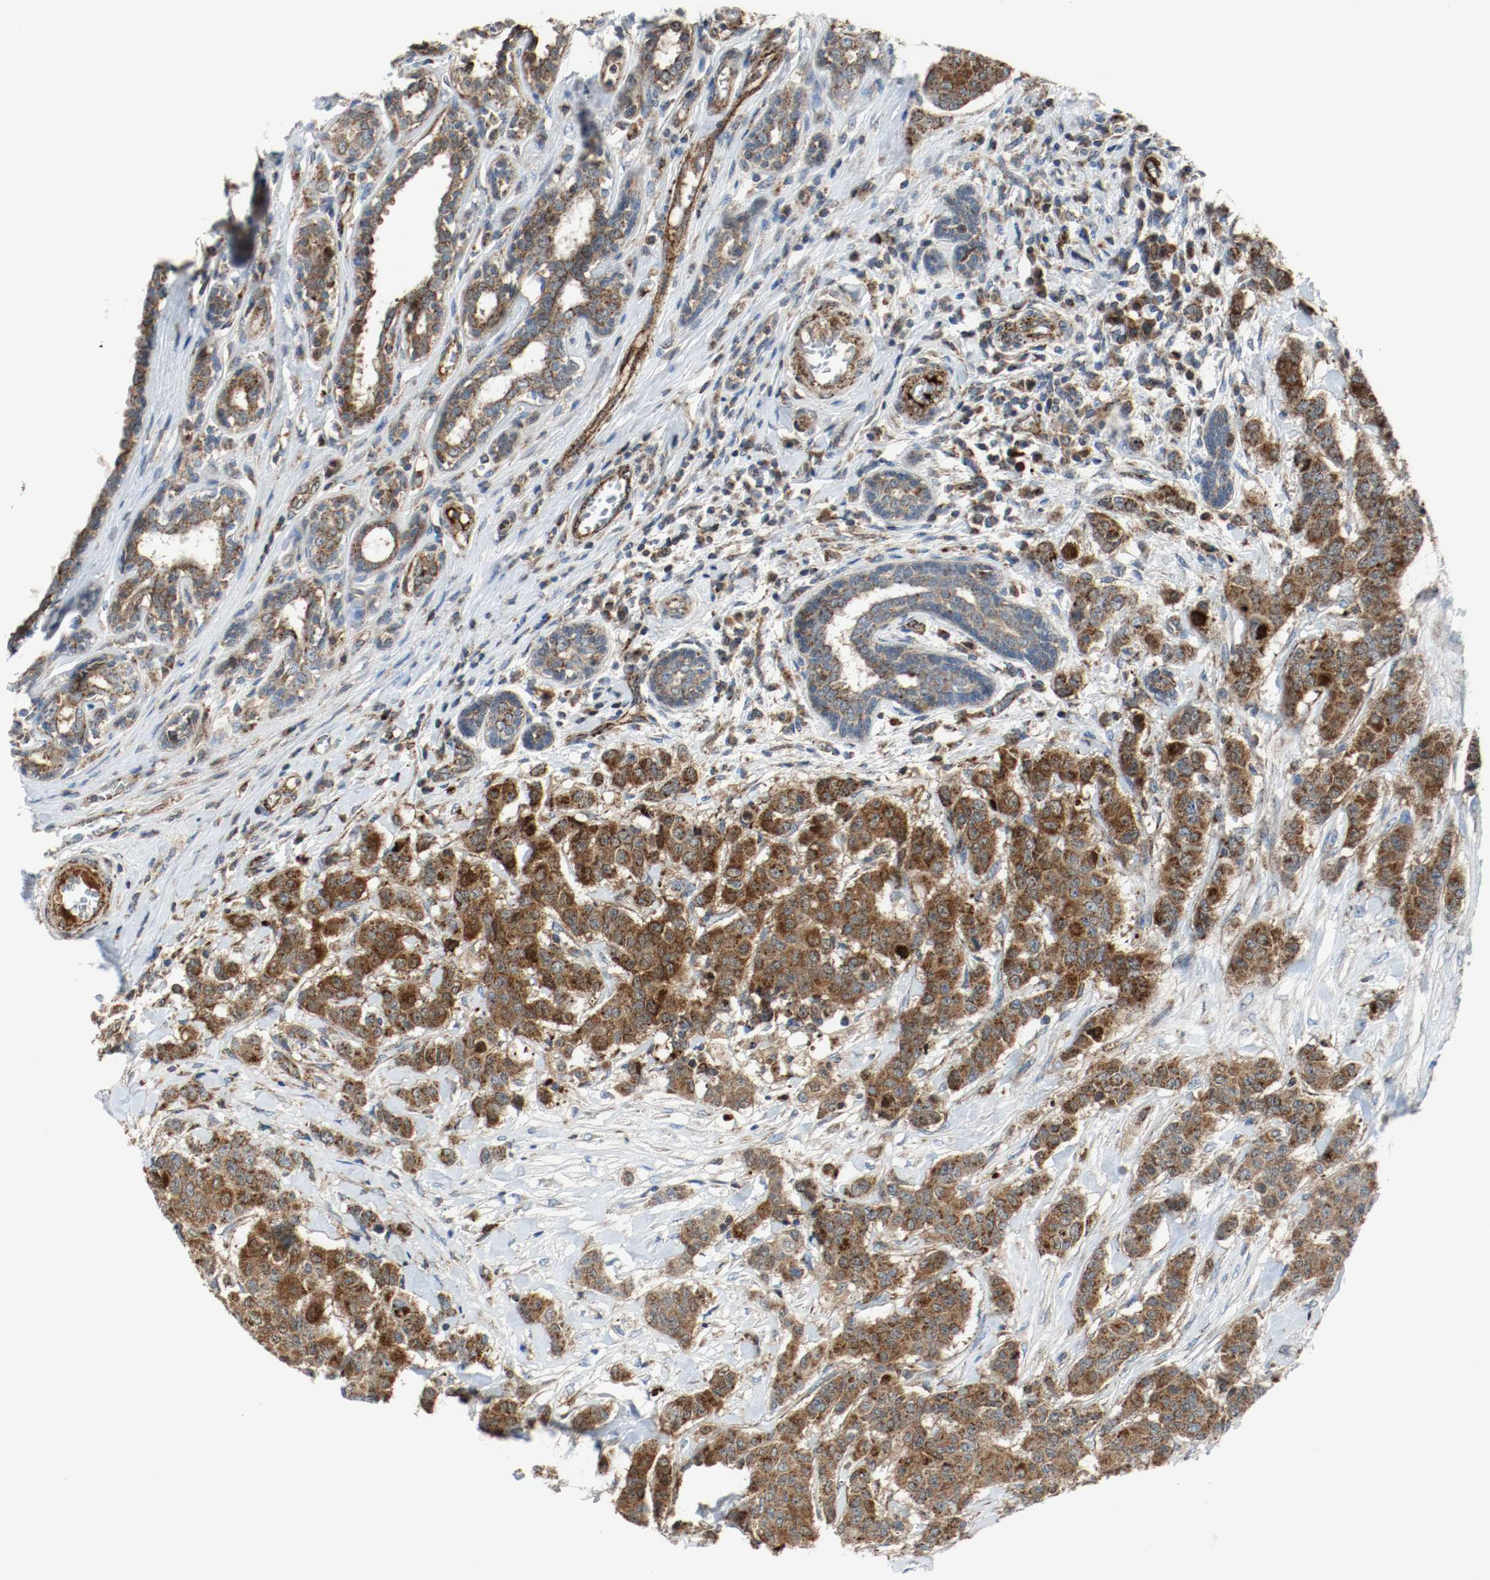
{"staining": {"intensity": "strong", "quantity": ">75%", "location": "cytoplasmic/membranous"}, "tissue": "breast cancer", "cell_type": "Tumor cells", "image_type": "cancer", "snomed": [{"axis": "morphology", "description": "Duct carcinoma"}, {"axis": "topography", "description": "Breast"}], "caption": "Strong cytoplasmic/membranous staining for a protein is seen in approximately >75% of tumor cells of breast invasive ductal carcinoma using IHC.", "gene": "TXNRD1", "patient": {"sex": "female", "age": 40}}